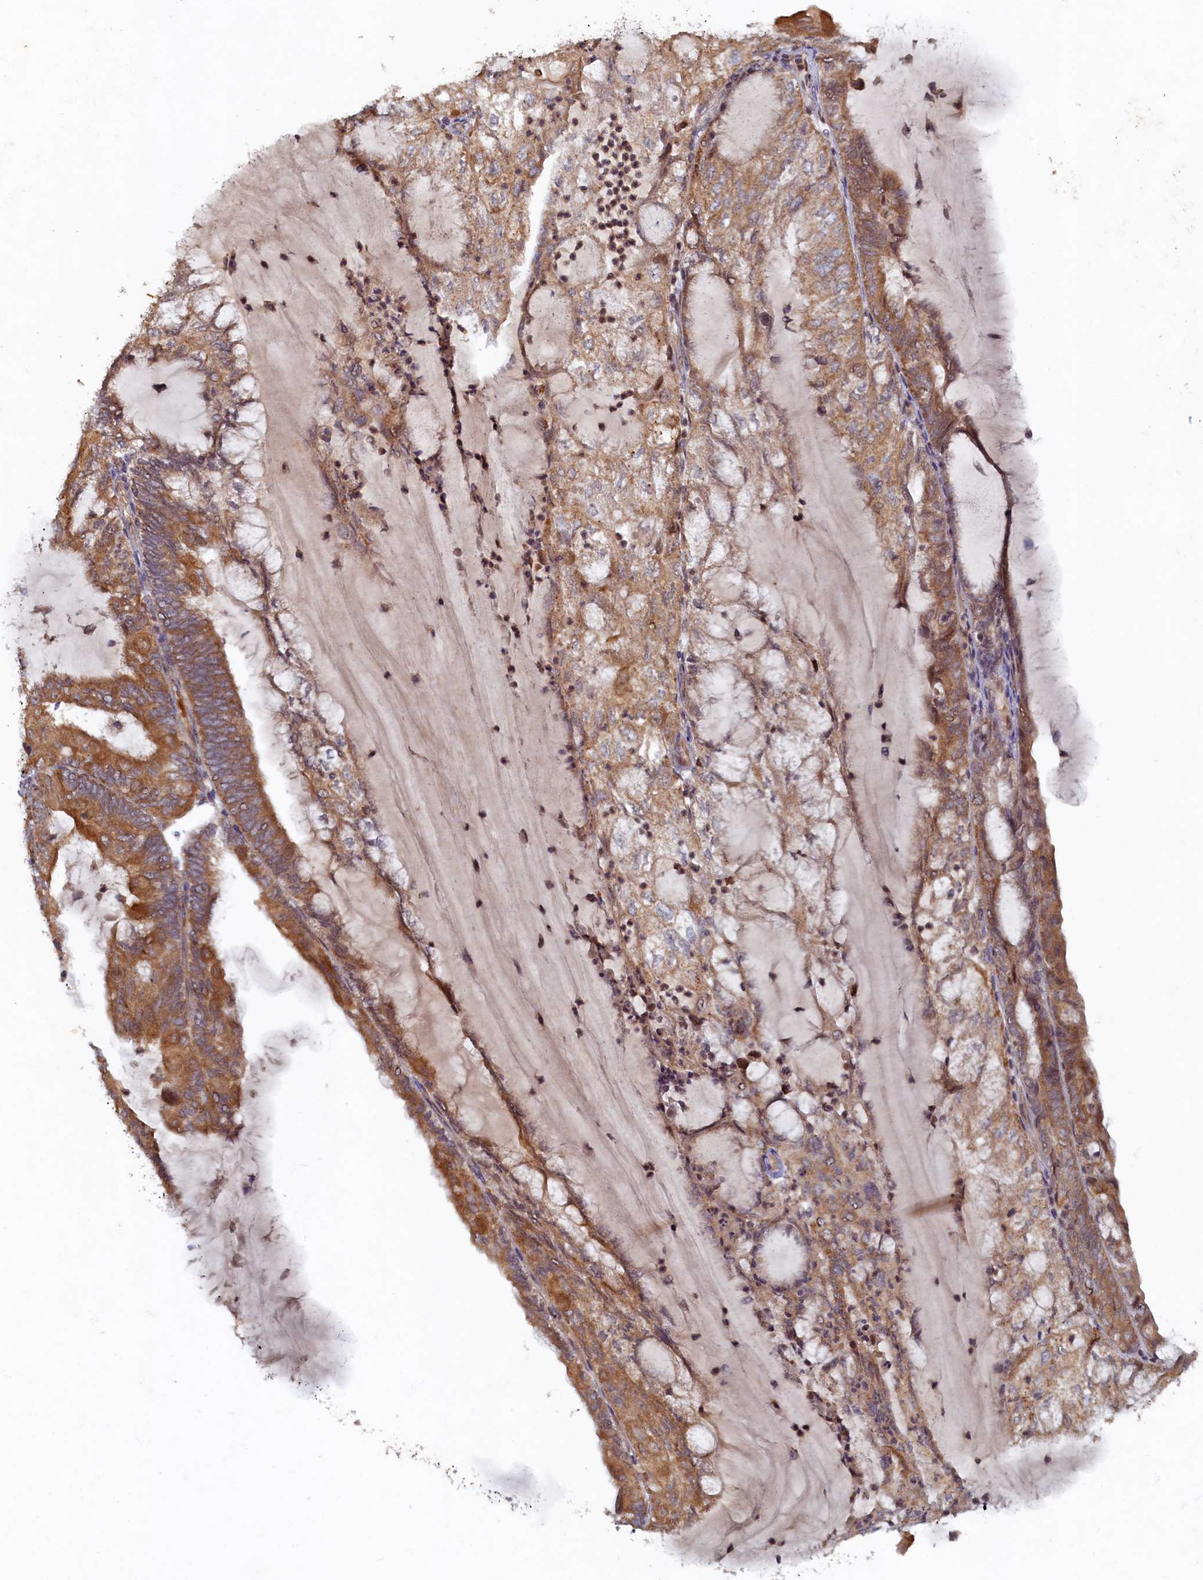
{"staining": {"intensity": "moderate", "quantity": ">75%", "location": "cytoplasmic/membranous"}, "tissue": "endometrial cancer", "cell_type": "Tumor cells", "image_type": "cancer", "snomed": [{"axis": "morphology", "description": "Adenocarcinoma, NOS"}, {"axis": "topography", "description": "Endometrium"}], "caption": "Endometrial adenocarcinoma was stained to show a protein in brown. There is medium levels of moderate cytoplasmic/membranous expression in about >75% of tumor cells.", "gene": "CEP20", "patient": {"sex": "female", "age": 81}}